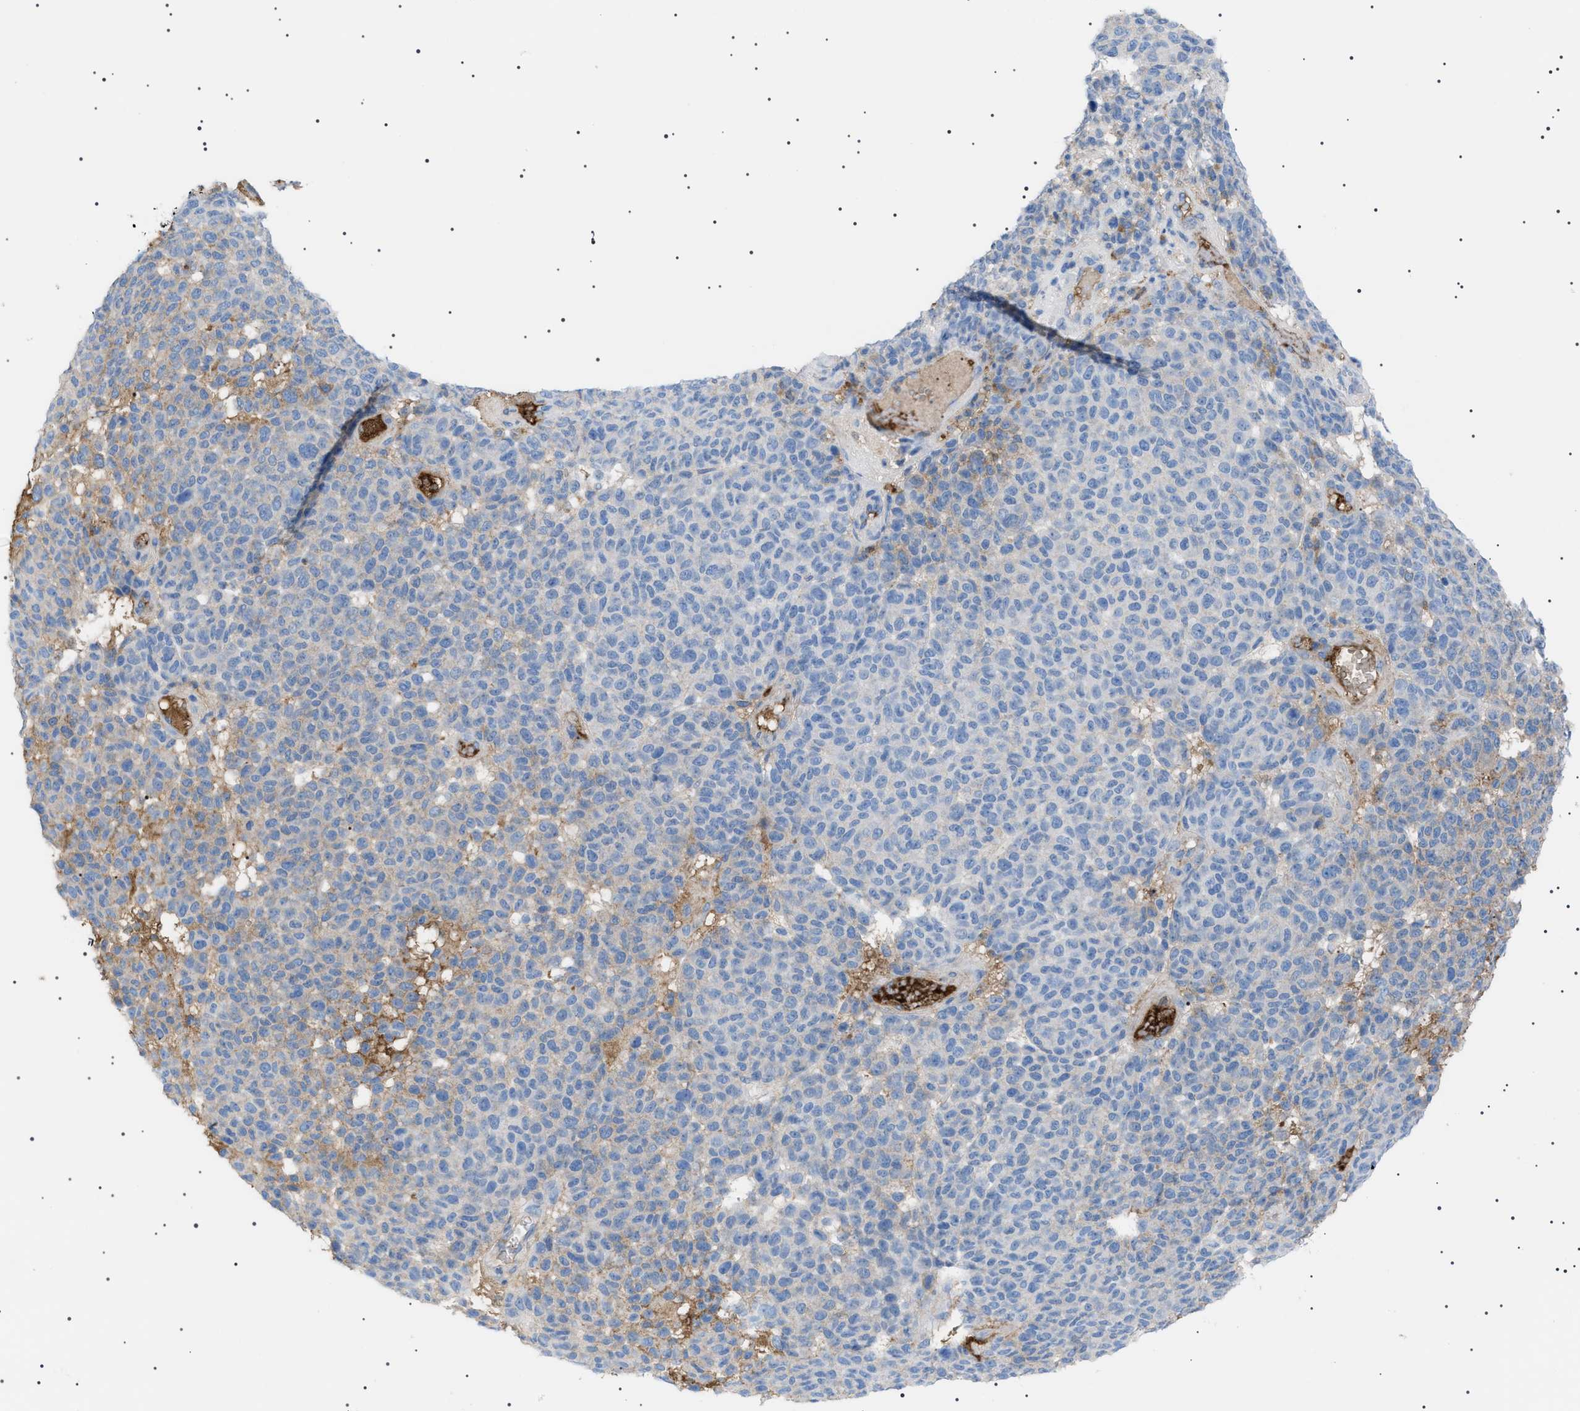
{"staining": {"intensity": "moderate", "quantity": "<25%", "location": "cytoplasmic/membranous"}, "tissue": "melanoma", "cell_type": "Tumor cells", "image_type": "cancer", "snomed": [{"axis": "morphology", "description": "Malignant melanoma, NOS"}, {"axis": "topography", "description": "Skin"}], "caption": "Tumor cells reveal moderate cytoplasmic/membranous positivity in approximately <25% of cells in malignant melanoma.", "gene": "LPA", "patient": {"sex": "male", "age": 59}}